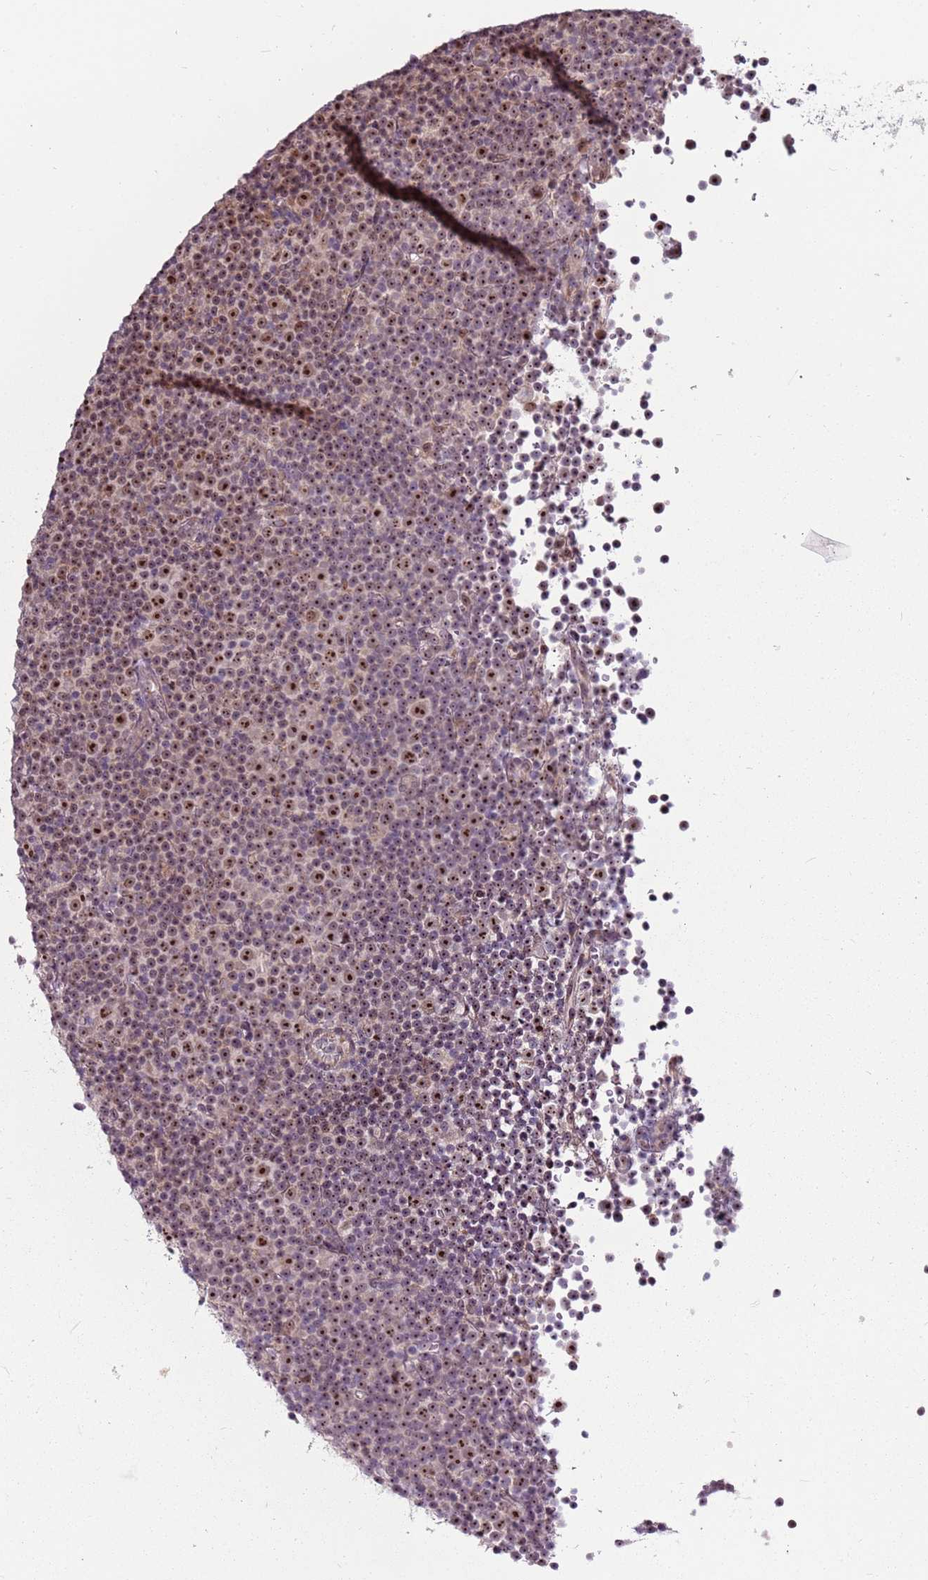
{"staining": {"intensity": "moderate", "quantity": ">75%", "location": "nuclear"}, "tissue": "lymphoma", "cell_type": "Tumor cells", "image_type": "cancer", "snomed": [{"axis": "morphology", "description": "Malignant lymphoma, non-Hodgkin's type, Low grade"}, {"axis": "topography", "description": "Lymph node"}], "caption": "Human malignant lymphoma, non-Hodgkin's type (low-grade) stained with a brown dye shows moderate nuclear positive positivity in about >75% of tumor cells.", "gene": "UCMA", "patient": {"sex": "female", "age": 67}}